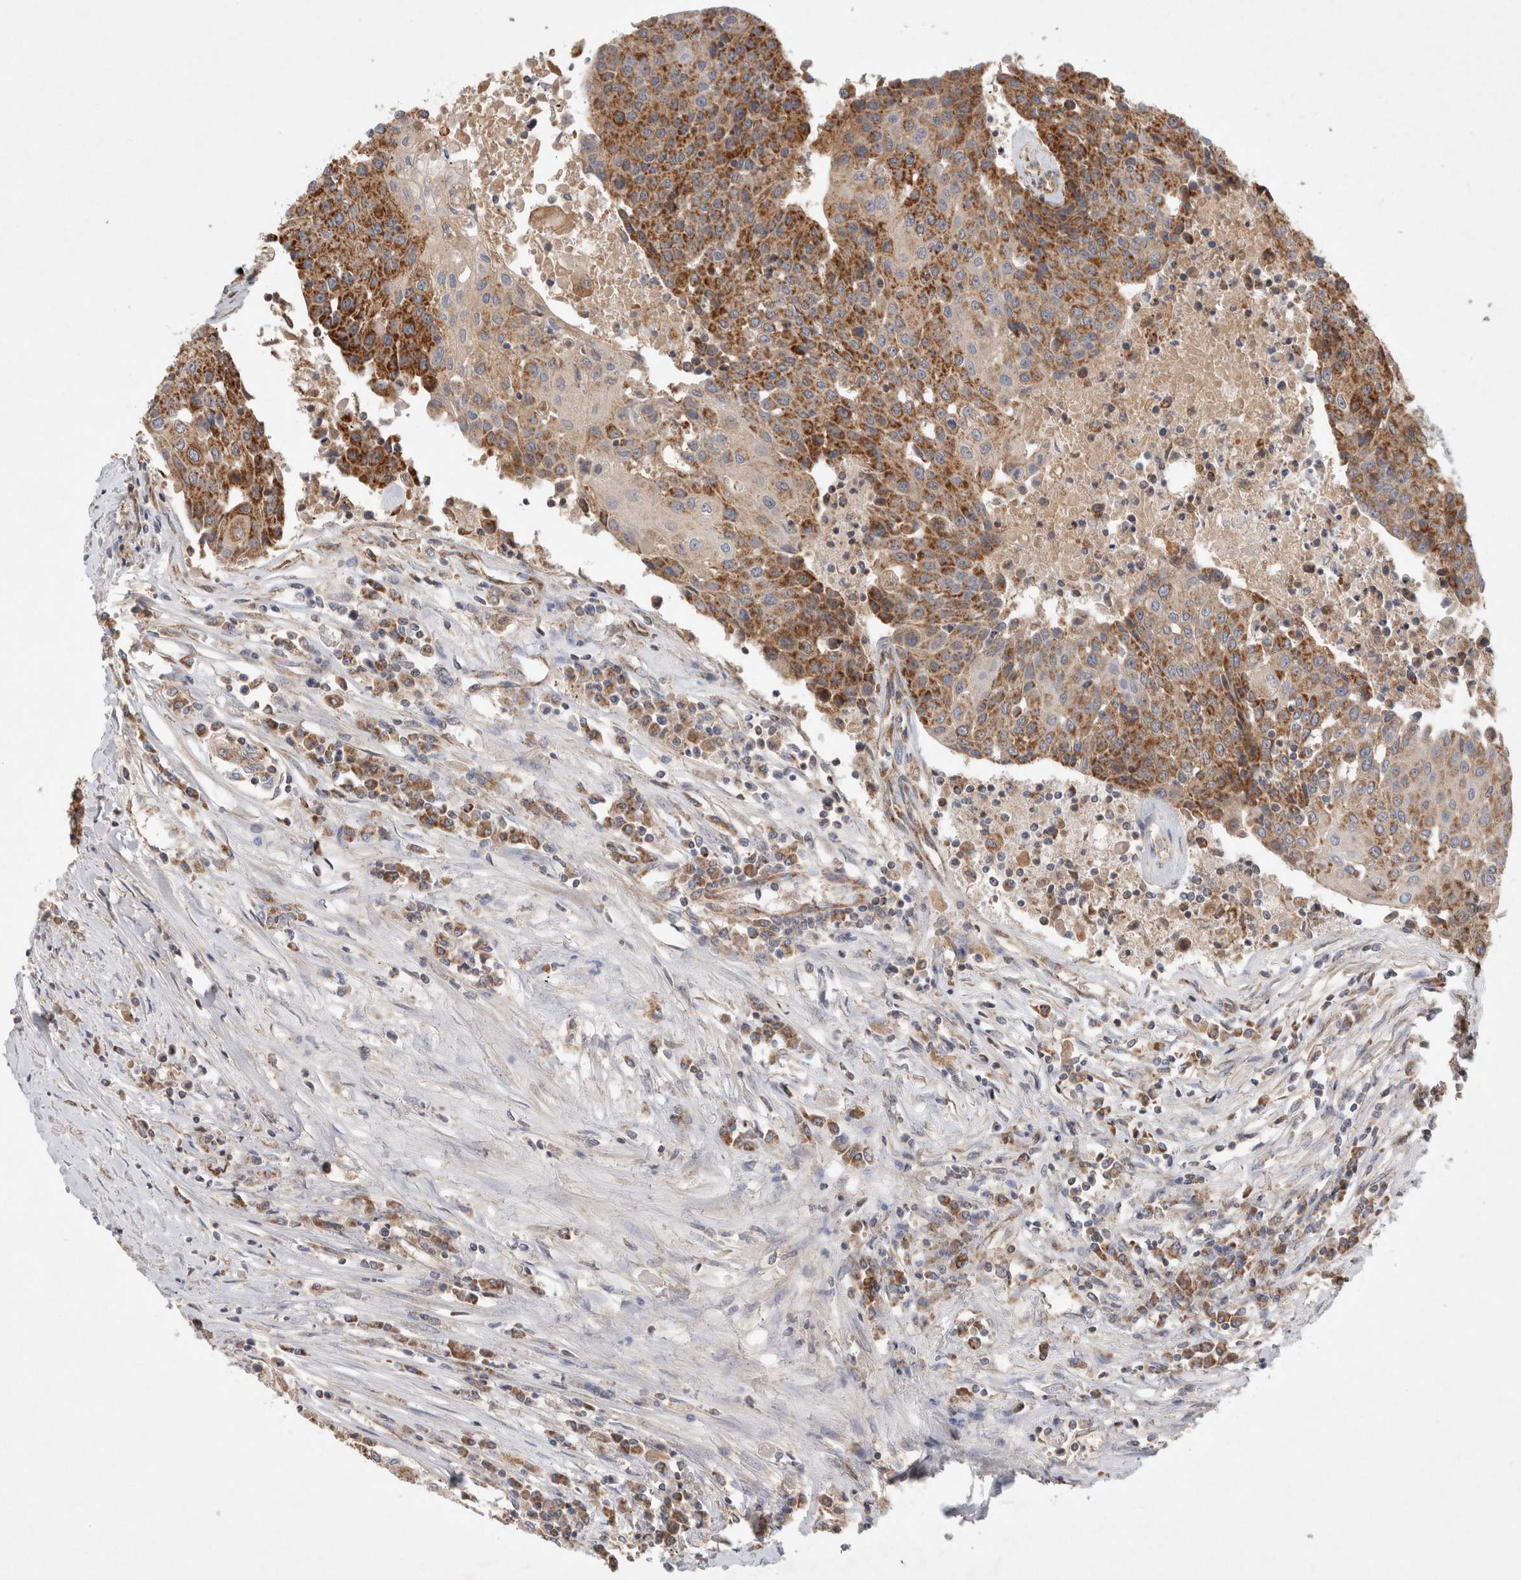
{"staining": {"intensity": "moderate", "quantity": ">75%", "location": "cytoplasmic/membranous"}, "tissue": "urothelial cancer", "cell_type": "Tumor cells", "image_type": "cancer", "snomed": [{"axis": "morphology", "description": "Urothelial carcinoma, High grade"}, {"axis": "topography", "description": "Urinary bladder"}], "caption": "This photomicrograph shows immunohistochemistry staining of human urothelial cancer, with medium moderate cytoplasmic/membranous staining in about >75% of tumor cells.", "gene": "MRPS28", "patient": {"sex": "female", "age": 85}}